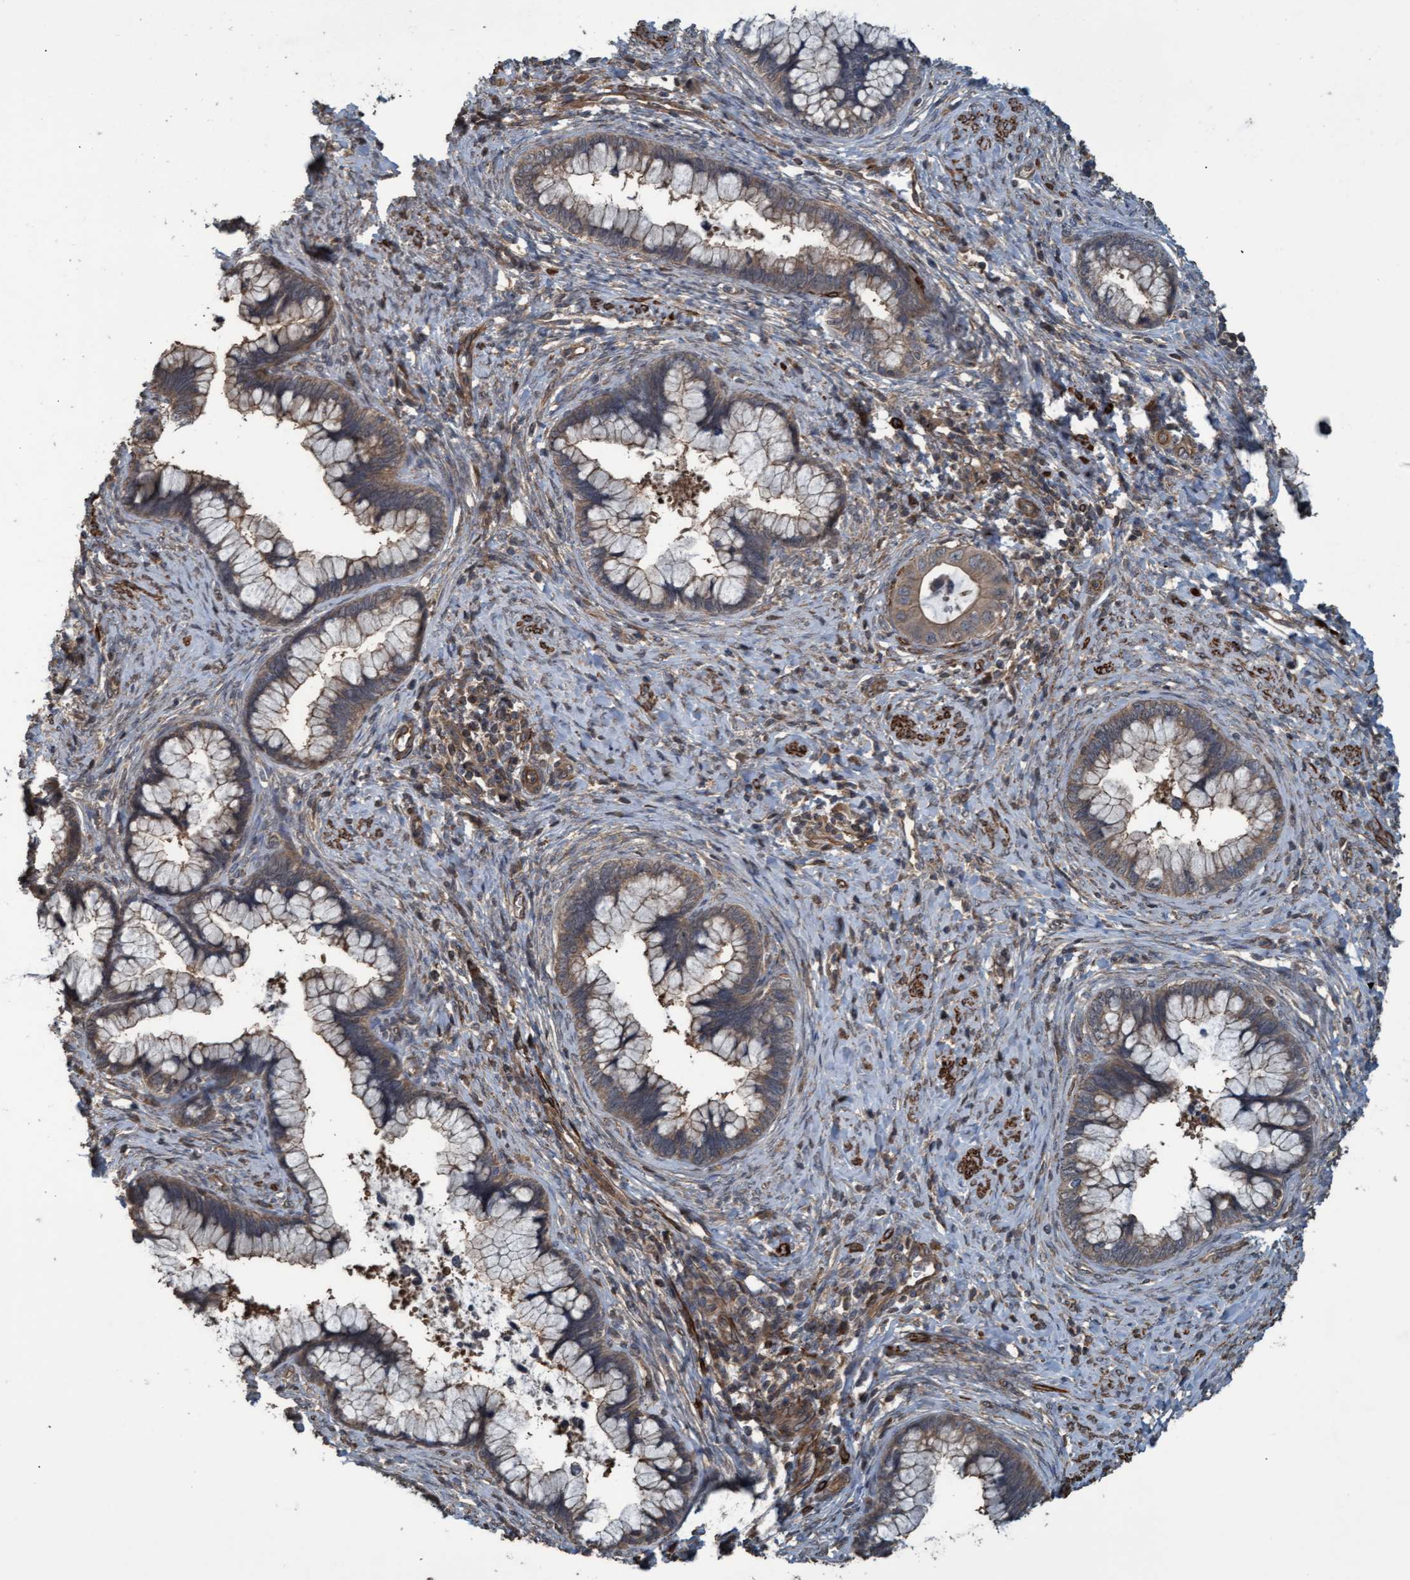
{"staining": {"intensity": "weak", "quantity": "25%-75%", "location": "cytoplasmic/membranous"}, "tissue": "cervical cancer", "cell_type": "Tumor cells", "image_type": "cancer", "snomed": [{"axis": "morphology", "description": "Adenocarcinoma, NOS"}, {"axis": "topography", "description": "Cervix"}], "caption": "A brown stain labels weak cytoplasmic/membranous staining of a protein in adenocarcinoma (cervical) tumor cells.", "gene": "GGT6", "patient": {"sex": "female", "age": 44}}